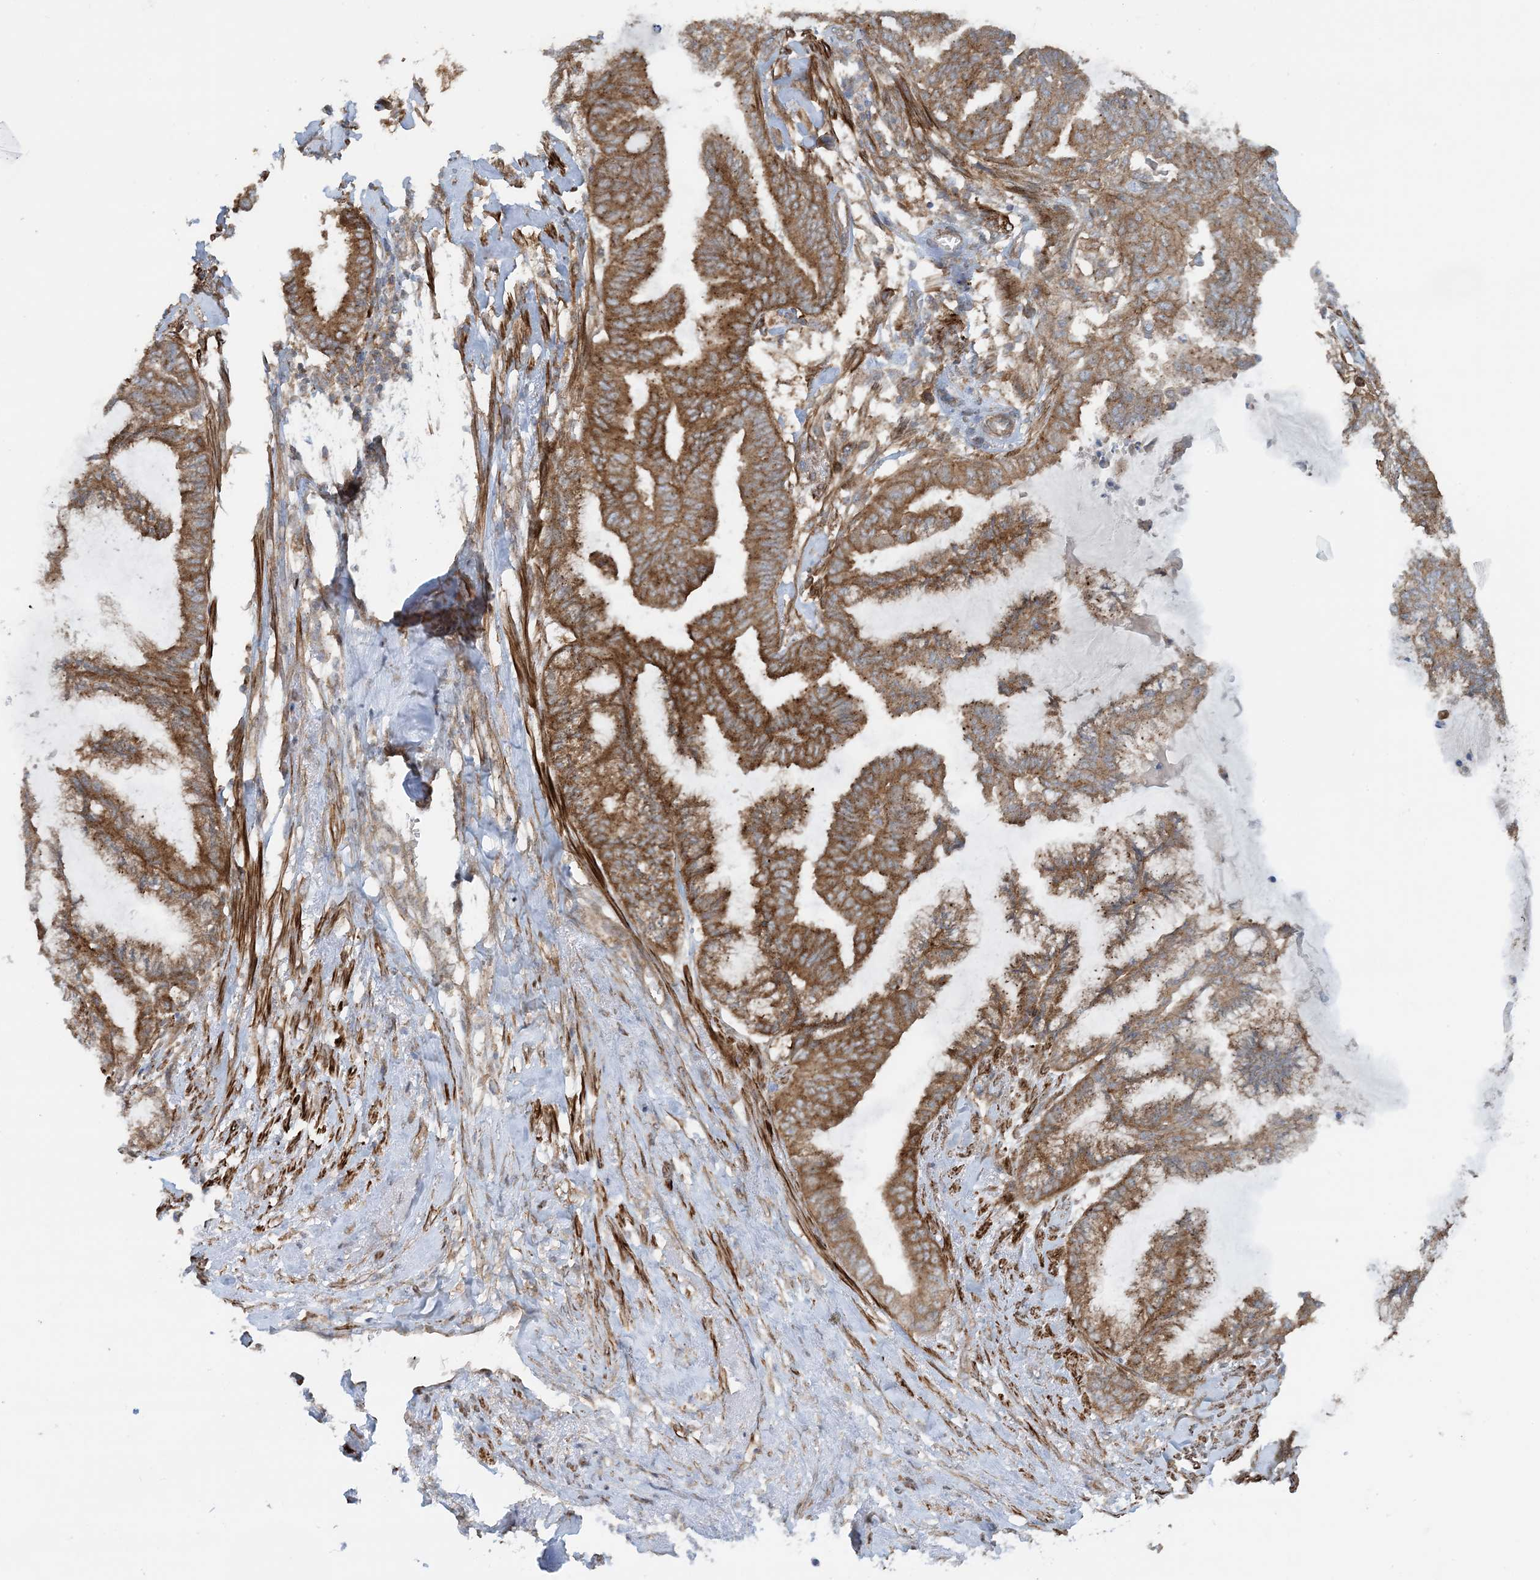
{"staining": {"intensity": "moderate", "quantity": ">75%", "location": "cytoplasmic/membranous"}, "tissue": "endometrial cancer", "cell_type": "Tumor cells", "image_type": "cancer", "snomed": [{"axis": "morphology", "description": "Adenocarcinoma, NOS"}, {"axis": "topography", "description": "Endometrium"}], "caption": "A photomicrograph of human endometrial cancer stained for a protein shows moderate cytoplasmic/membranous brown staining in tumor cells. The staining is performed using DAB (3,3'-diaminobenzidine) brown chromogen to label protein expression. The nuclei are counter-stained blue using hematoxylin.", "gene": "STAM2", "patient": {"sex": "female", "age": 86}}